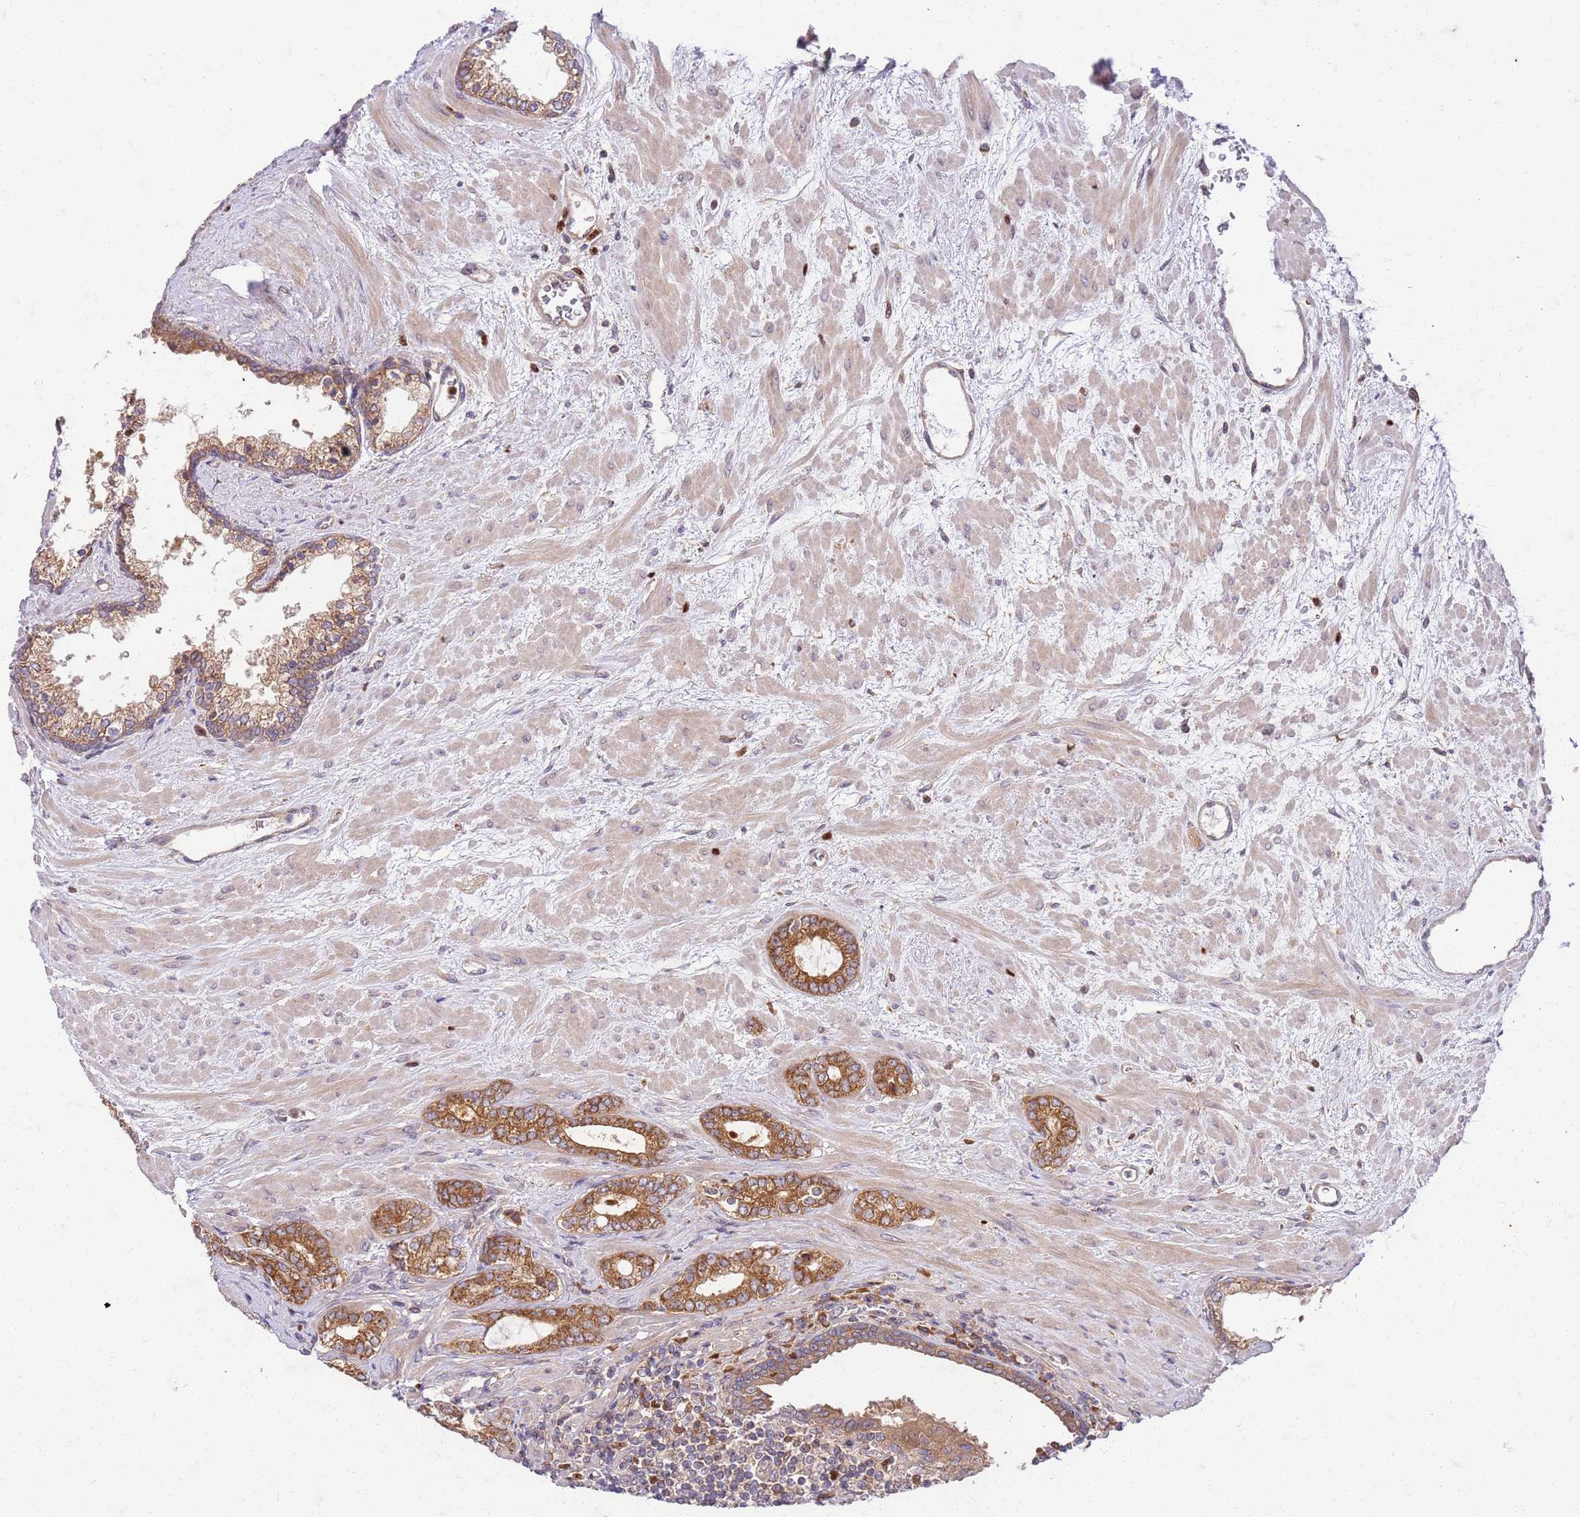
{"staining": {"intensity": "moderate", "quantity": ">75%", "location": "cytoplasmic/membranous"}, "tissue": "prostate cancer", "cell_type": "Tumor cells", "image_type": "cancer", "snomed": [{"axis": "morphology", "description": "Adenocarcinoma, High grade"}, {"axis": "topography", "description": "Prostate"}], "caption": "High-grade adenocarcinoma (prostate) tissue exhibits moderate cytoplasmic/membranous staining in approximately >75% of tumor cells", "gene": "OSBP", "patient": {"sex": "male", "age": 64}}